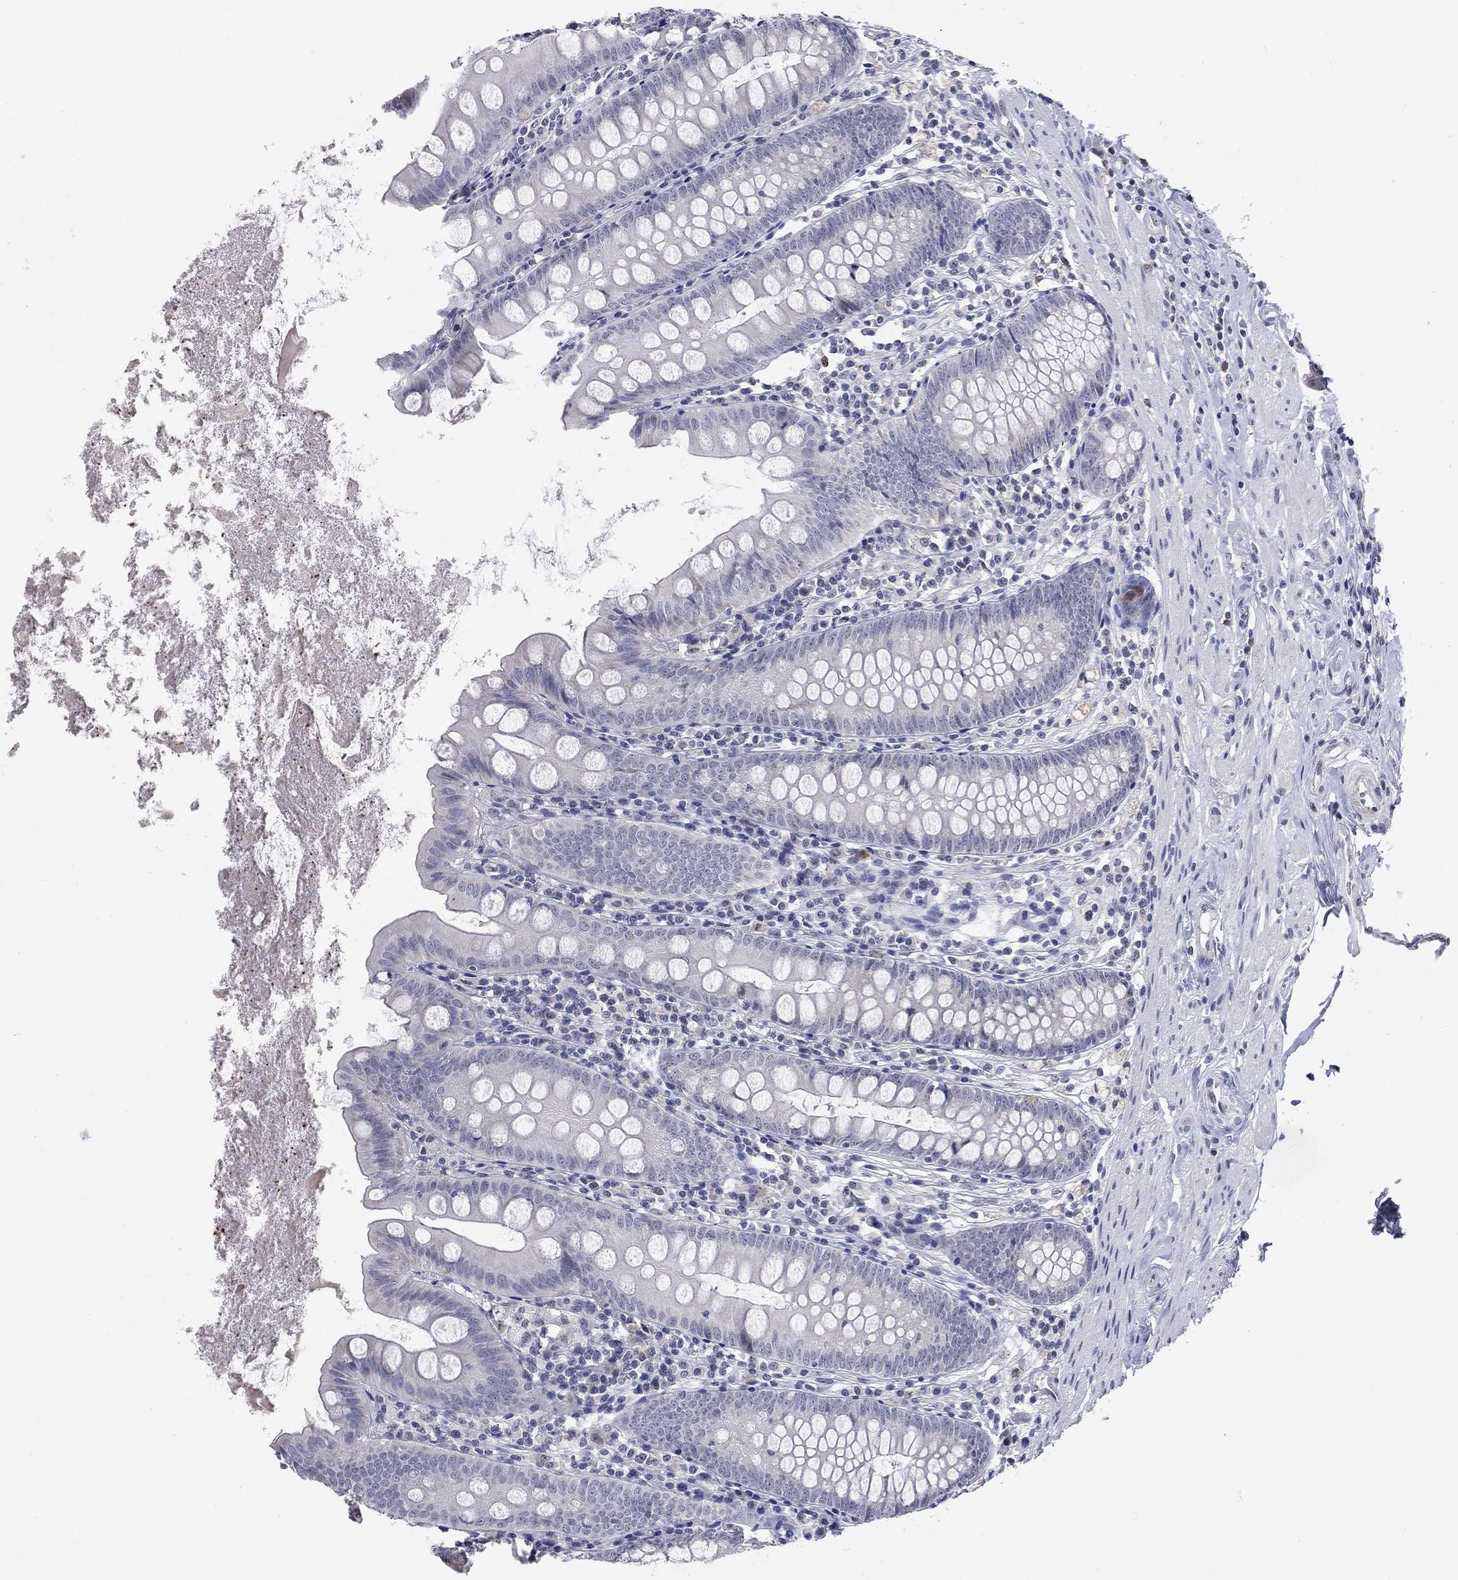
{"staining": {"intensity": "negative", "quantity": "none", "location": "none"}, "tissue": "appendix", "cell_type": "Glandular cells", "image_type": "normal", "snomed": [{"axis": "morphology", "description": "Normal tissue, NOS"}, {"axis": "topography", "description": "Appendix"}], "caption": "This is a micrograph of IHC staining of normal appendix, which shows no positivity in glandular cells.", "gene": "CD22", "patient": {"sex": "female", "age": 82}}